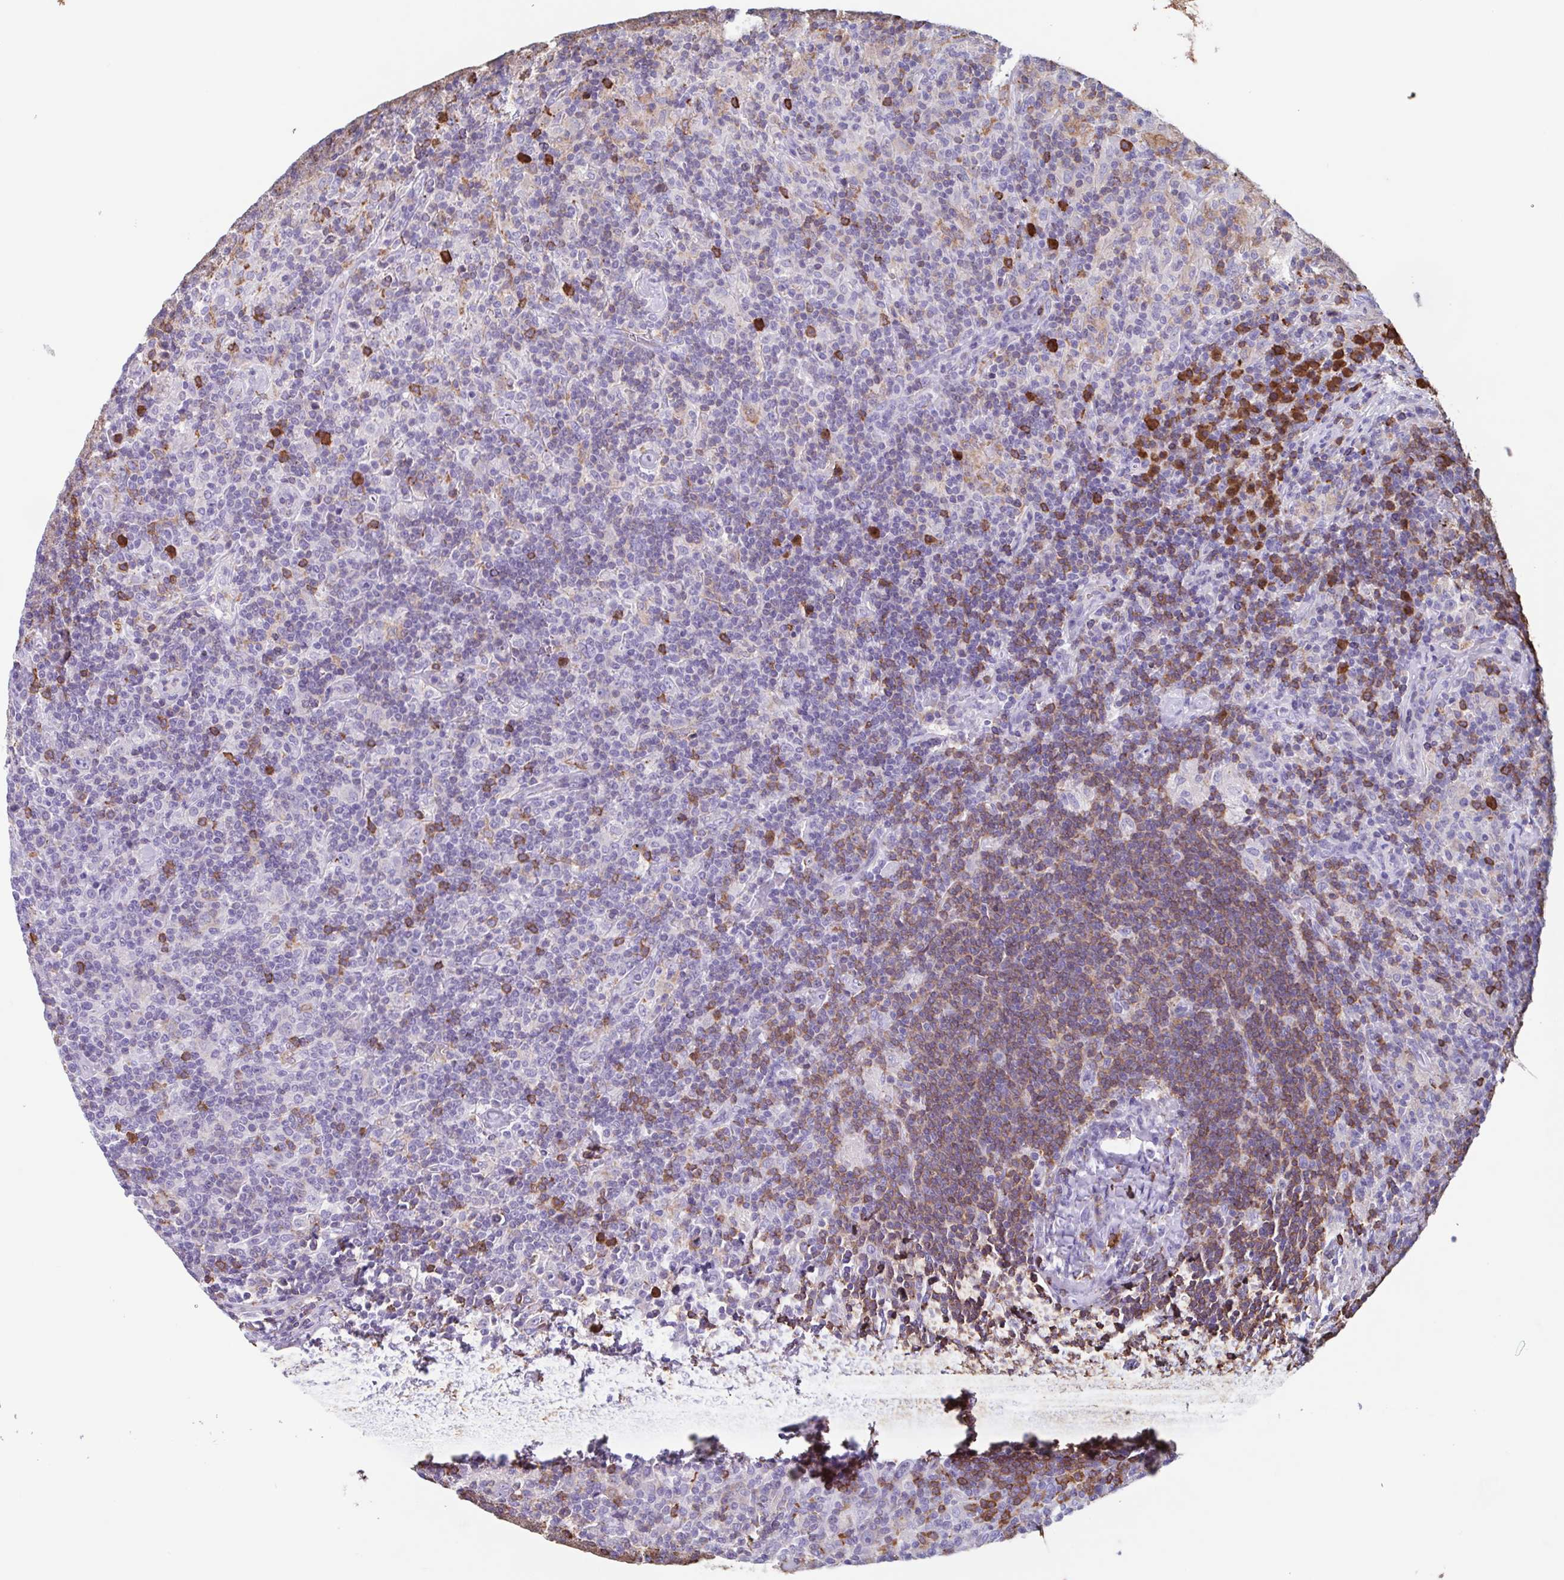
{"staining": {"intensity": "negative", "quantity": "none", "location": "none"}, "tissue": "lymphoma", "cell_type": "Tumor cells", "image_type": "cancer", "snomed": [{"axis": "morphology", "description": "Hodgkin's disease, NOS"}, {"axis": "topography", "description": "Lymph node"}], "caption": "Histopathology image shows no protein staining in tumor cells of Hodgkin's disease tissue.", "gene": "TPD52", "patient": {"sex": "male", "age": 70}}